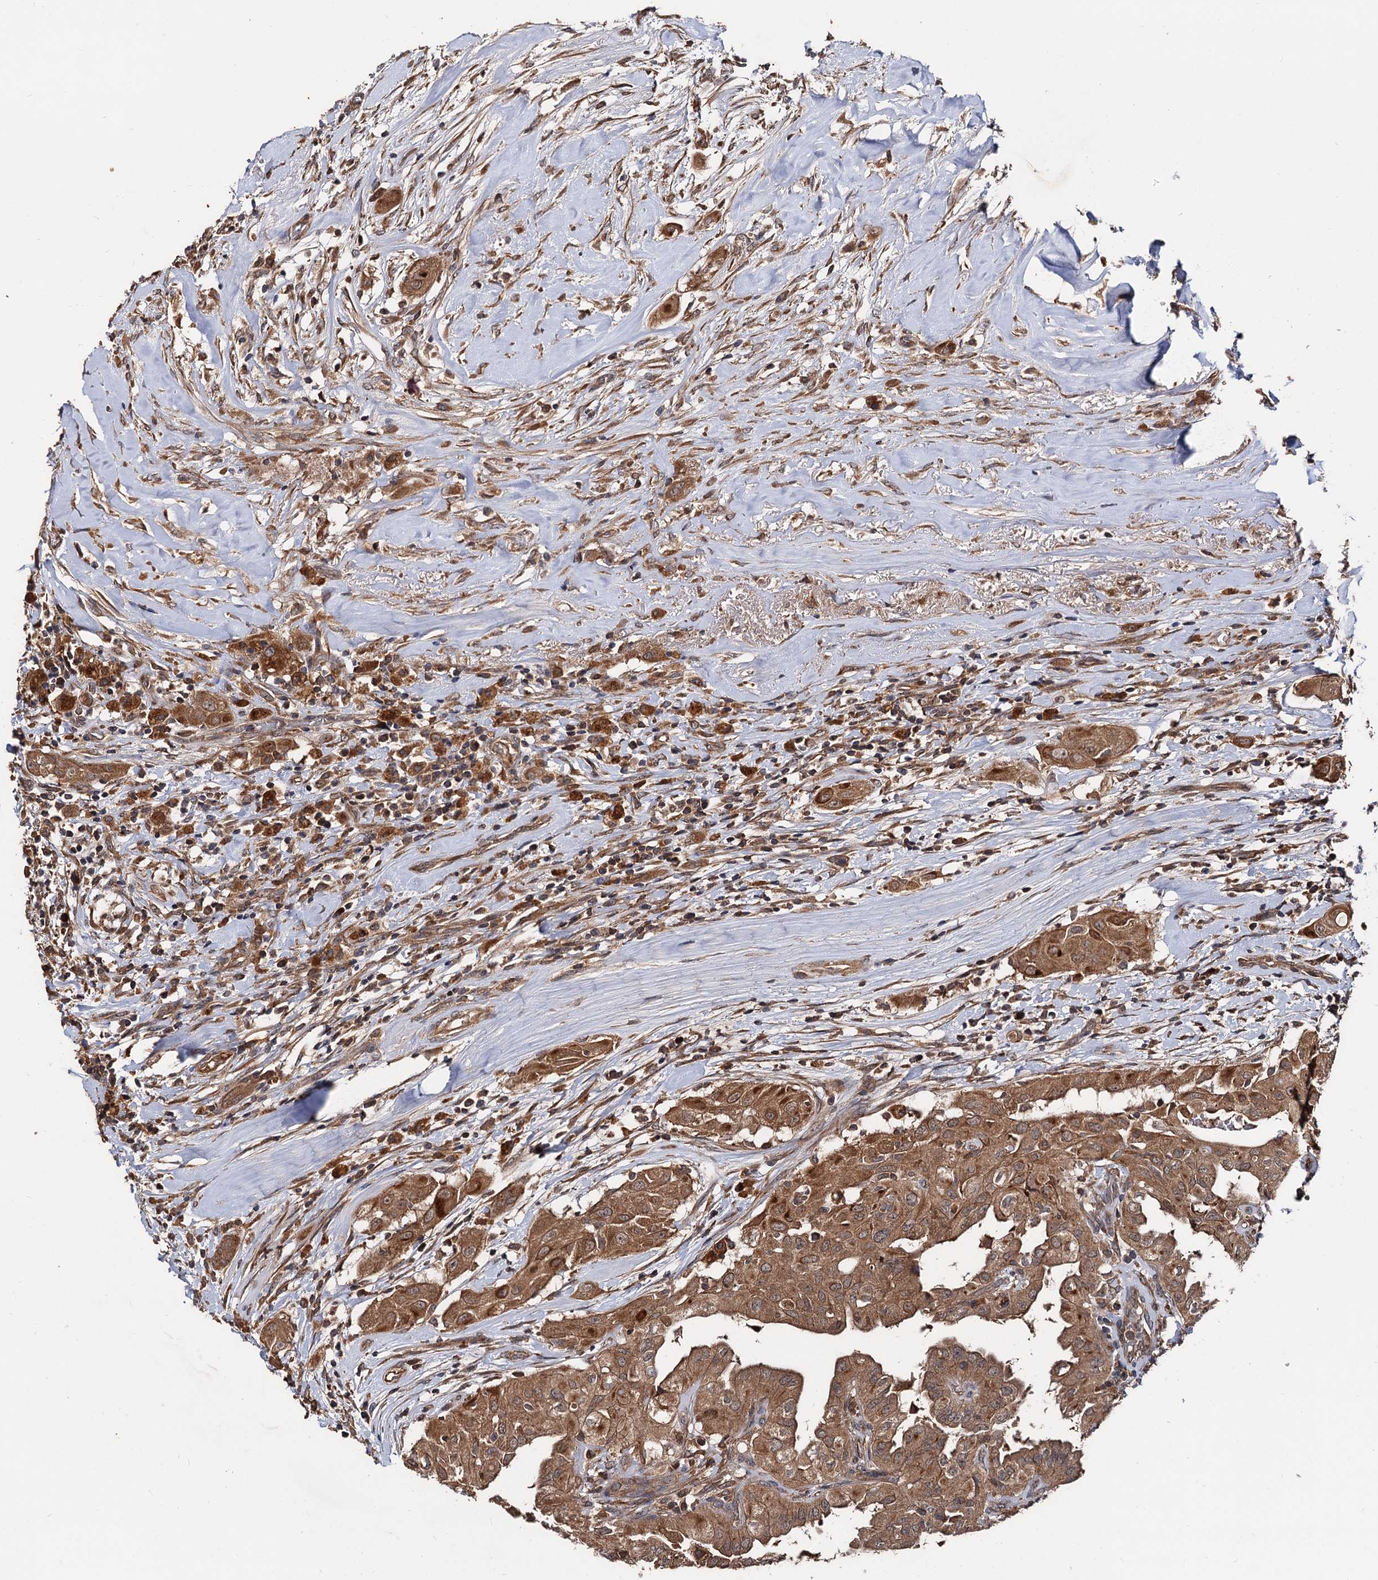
{"staining": {"intensity": "moderate", "quantity": ">75%", "location": "cytoplasmic/membranous"}, "tissue": "thyroid cancer", "cell_type": "Tumor cells", "image_type": "cancer", "snomed": [{"axis": "morphology", "description": "Papillary adenocarcinoma, NOS"}, {"axis": "topography", "description": "Thyroid gland"}], "caption": "Protein staining shows moderate cytoplasmic/membranous positivity in about >75% of tumor cells in papillary adenocarcinoma (thyroid).", "gene": "TEX9", "patient": {"sex": "female", "age": 59}}